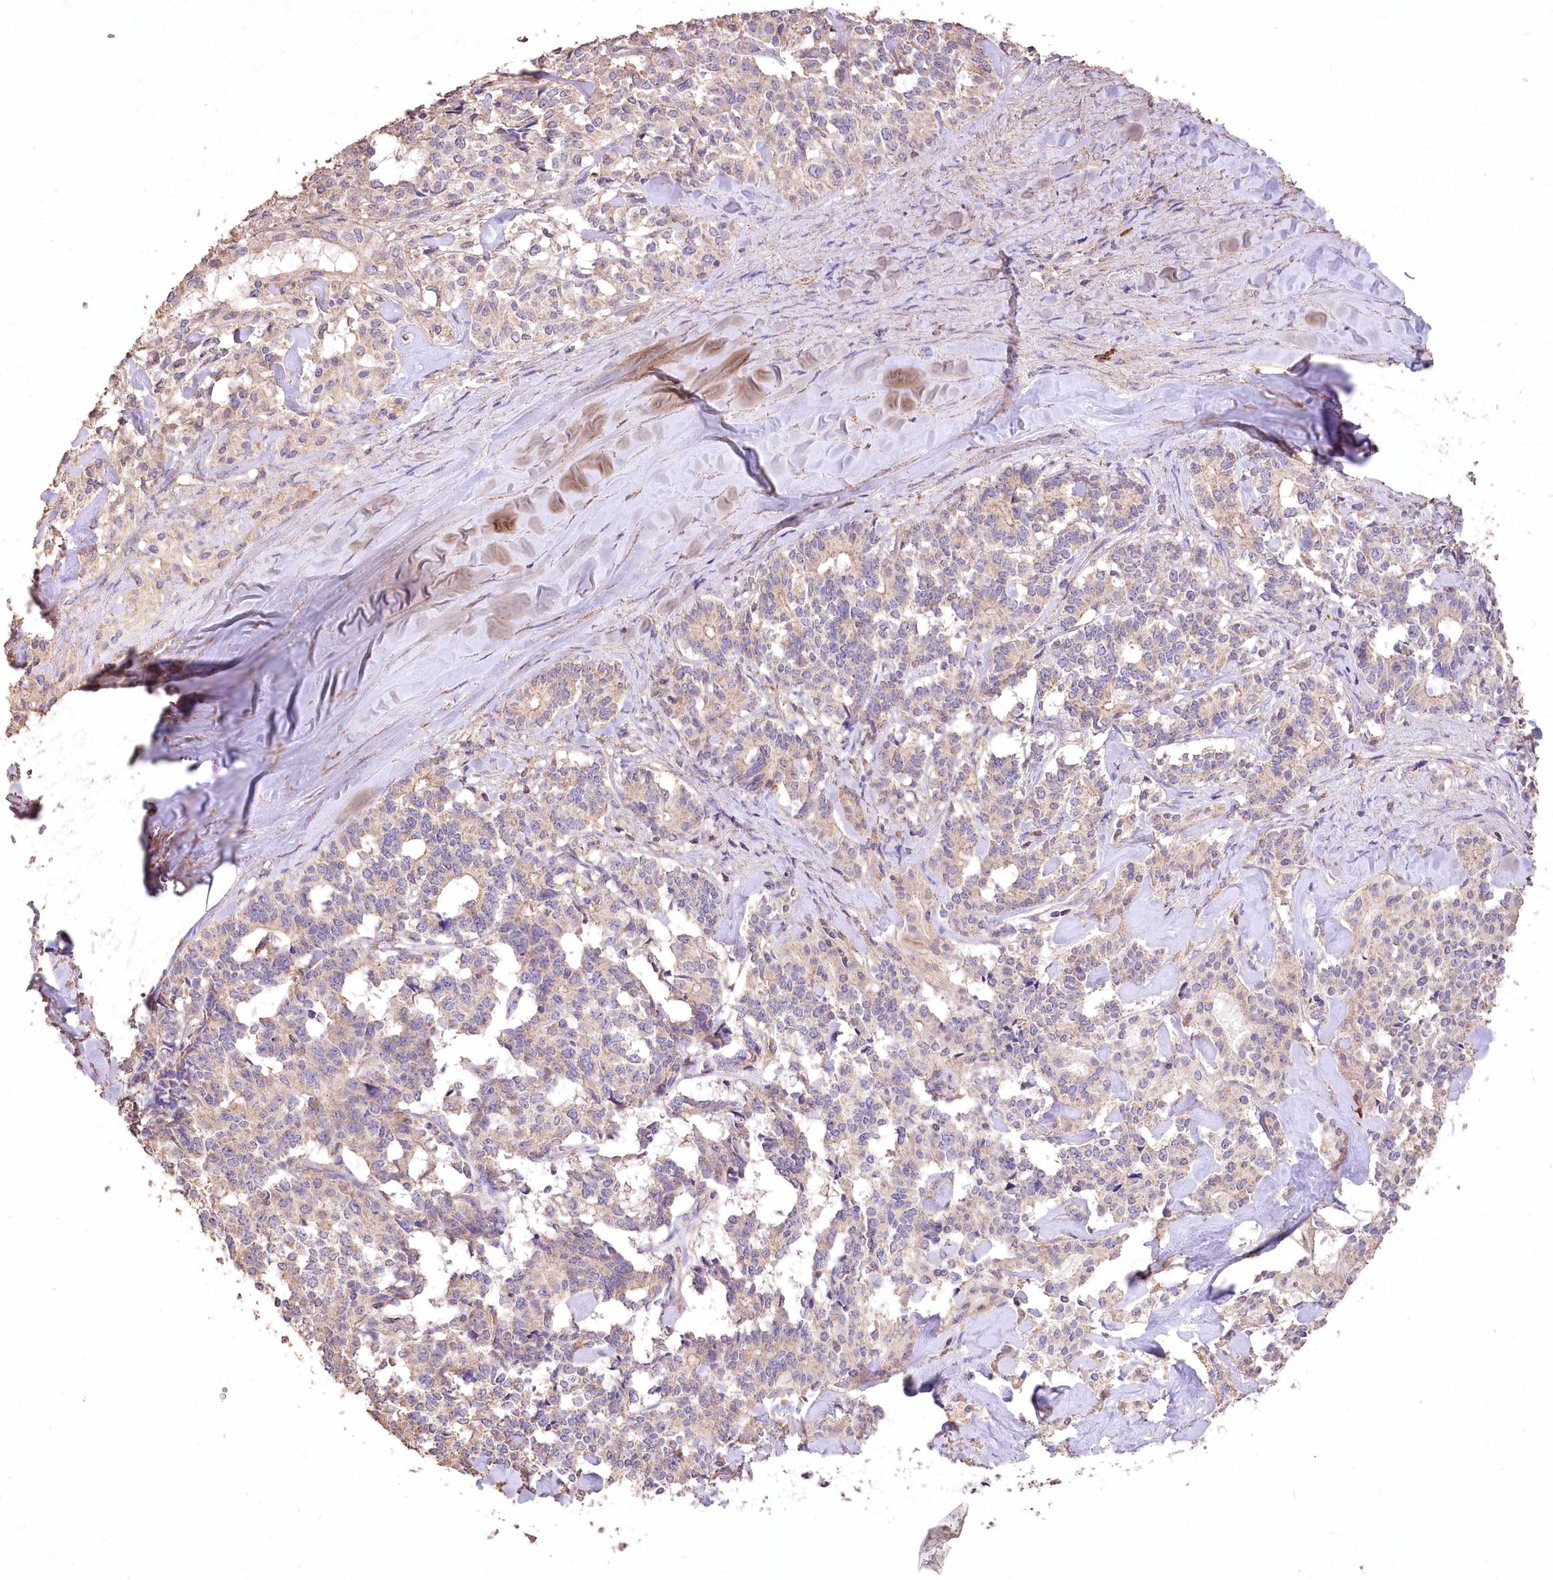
{"staining": {"intensity": "negative", "quantity": "none", "location": "none"}, "tissue": "pancreatic cancer", "cell_type": "Tumor cells", "image_type": "cancer", "snomed": [{"axis": "morphology", "description": "Adenocarcinoma, NOS"}, {"axis": "topography", "description": "Pancreas"}], "caption": "Micrograph shows no significant protein positivity in tumor cells of pancreatic cancer (adenocarcinoma).", "gene": "IREB2", "patient": {"sex": "female", "age": 74}}